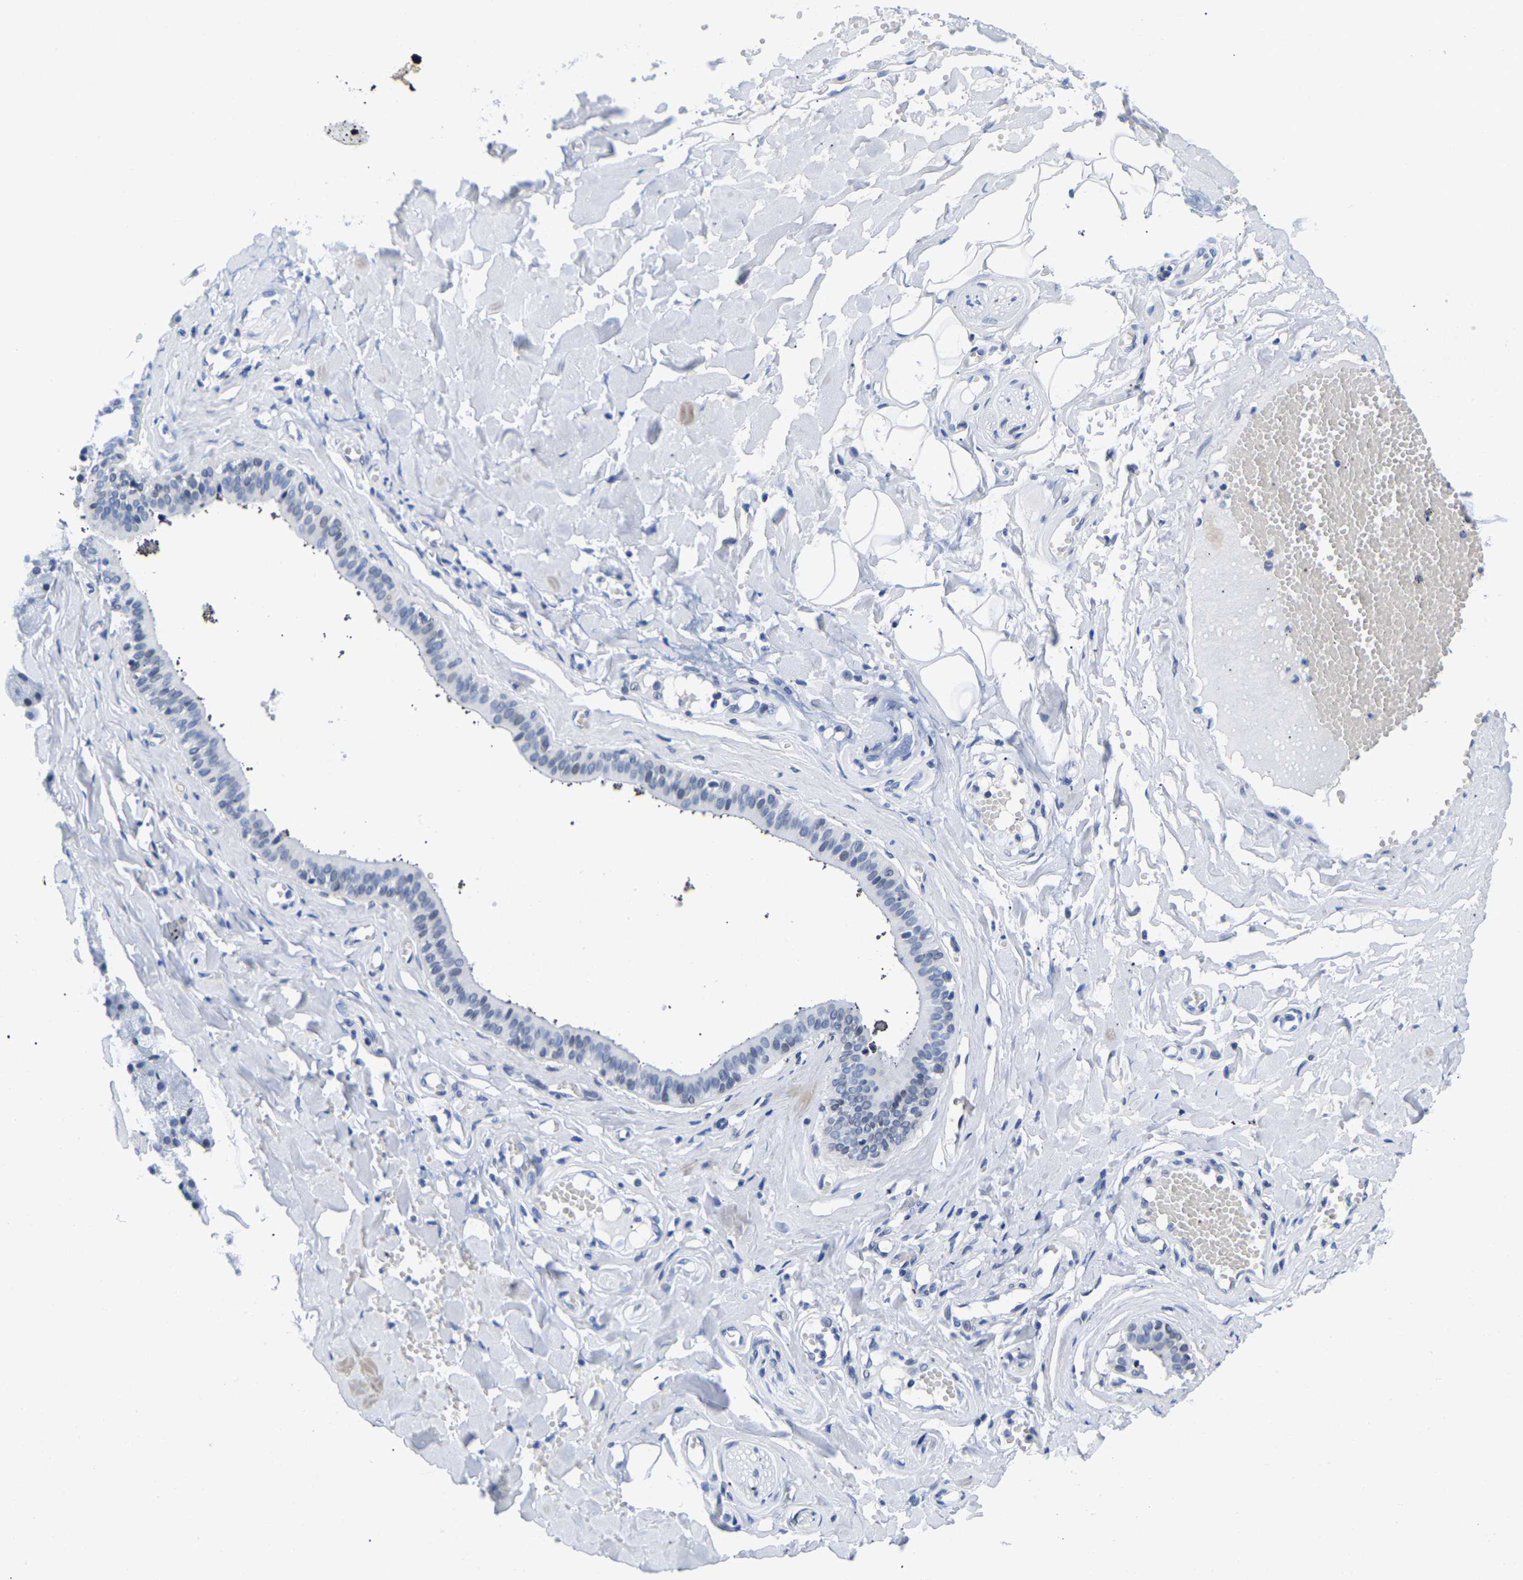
{"staining": {"intensity": "moderate", "quantity": "<25%", "location": "nuclear"}, "tissue": "salivary gland", "cell_type": "Glandular cells", "image_type": "normal", "snomed": [{"axis": "morphology", "description": "Normal tissue, NOS"}, {"axis": "topography", "description": "Salivary gland"}], "caption": "Benign salivary gland displays moderate nuclear staining in approximately <25% of glandular cells, visualized by immunohistochemistry. (DAB IHC, brown staining for protein, blue staining for nuclei).", "gene": "UPK3A", "patient": {"sex": "male", "age": 62}}